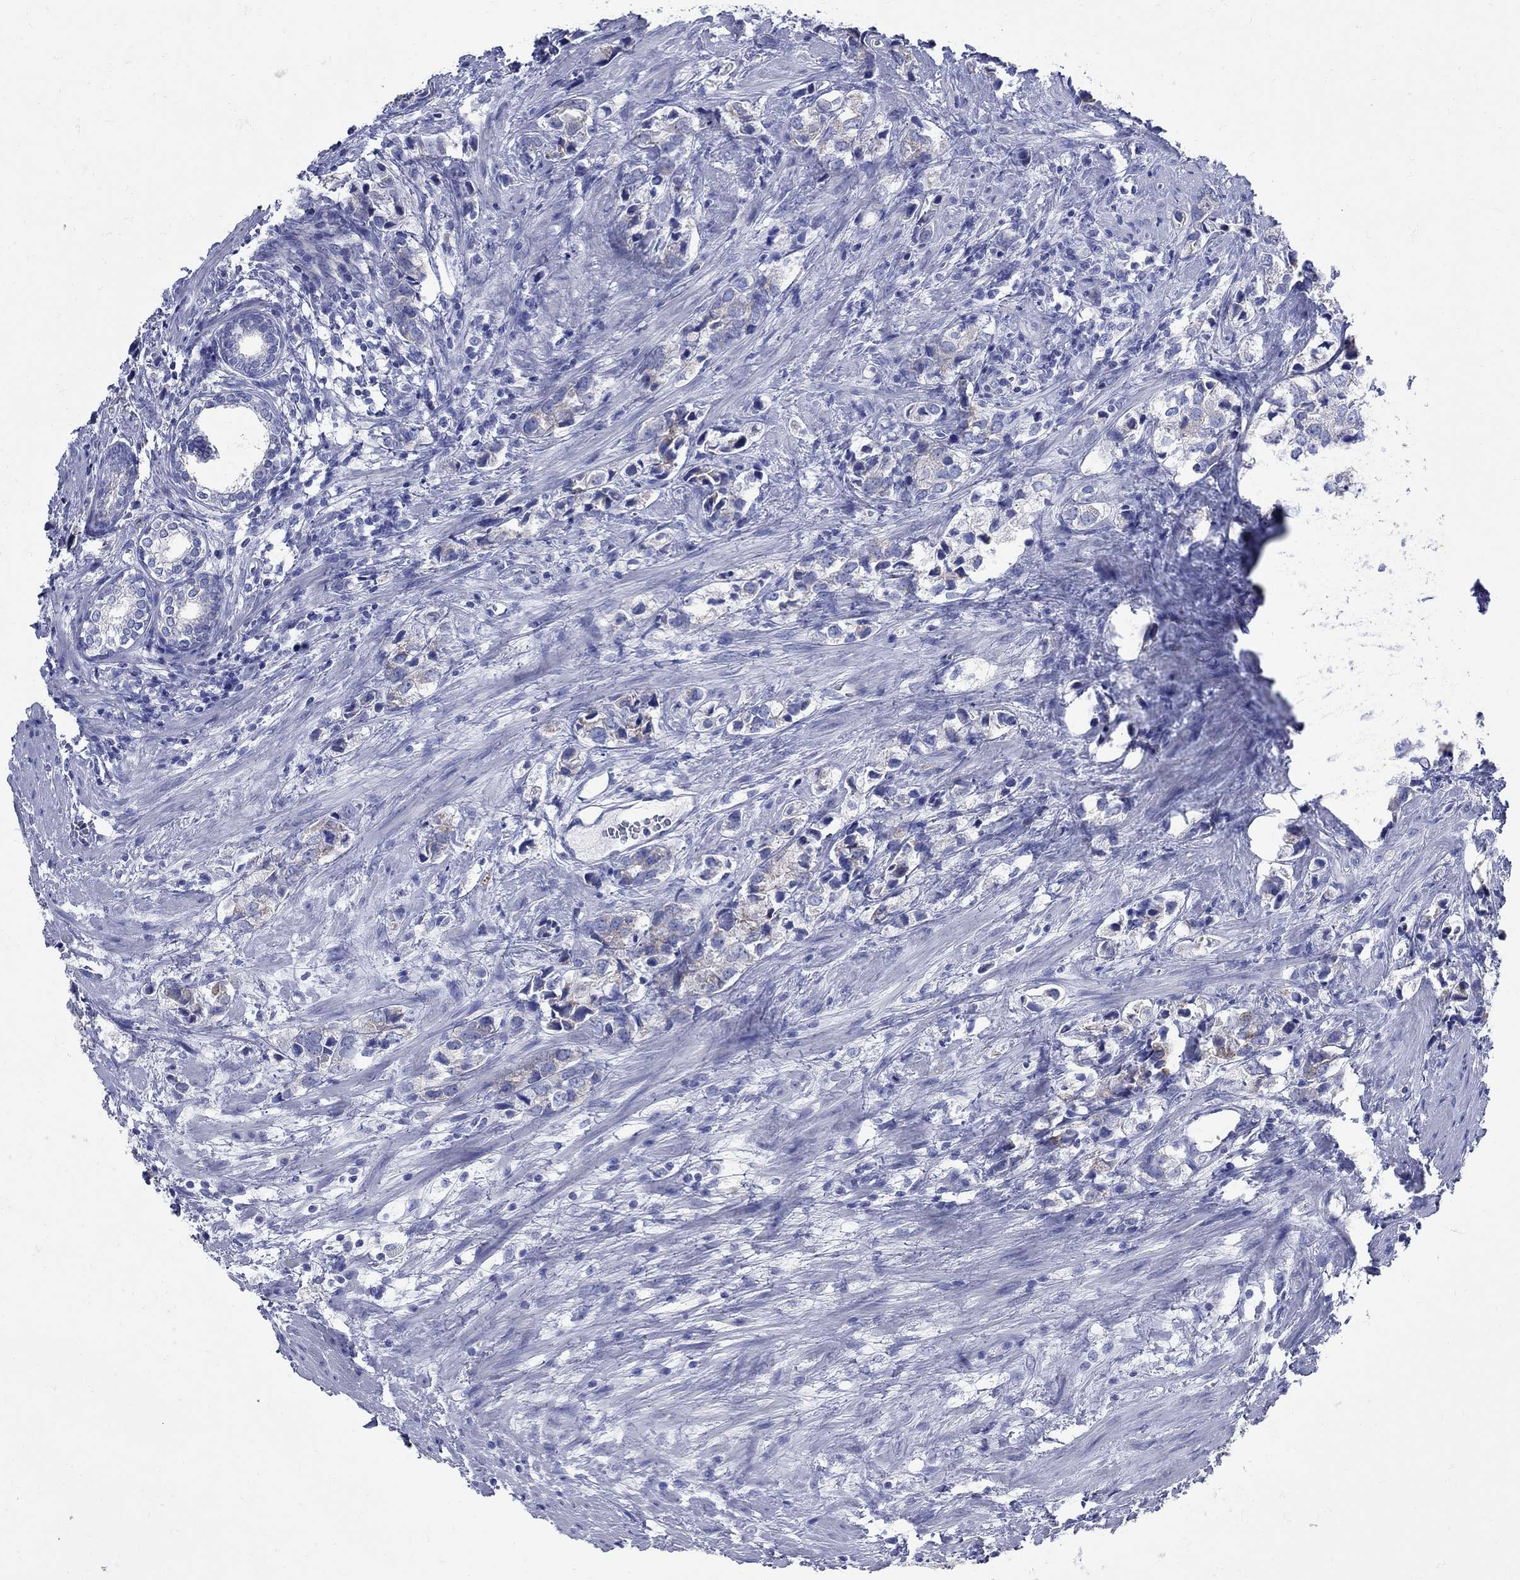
{"staining": {"intensity": "negative", "quantity": "none", "location": "none"}, "tissue": "prostate cancer", "cell_type": "Tumor cells", "image_type": "cancer", "snomed": [{"axis": "morphology", "description": "Adenocarcinoma, NOS"}, {"axis": "topography", "description": "Prostate and seminal vesicle, NOS"}], "caption": "A photomicrograph of adenocarcinoma (prostate) stained for a protein reveals no brown staining in tumor cells.", "gene": "PDZD3", "patient": {"sex": "male", "age": 63}}